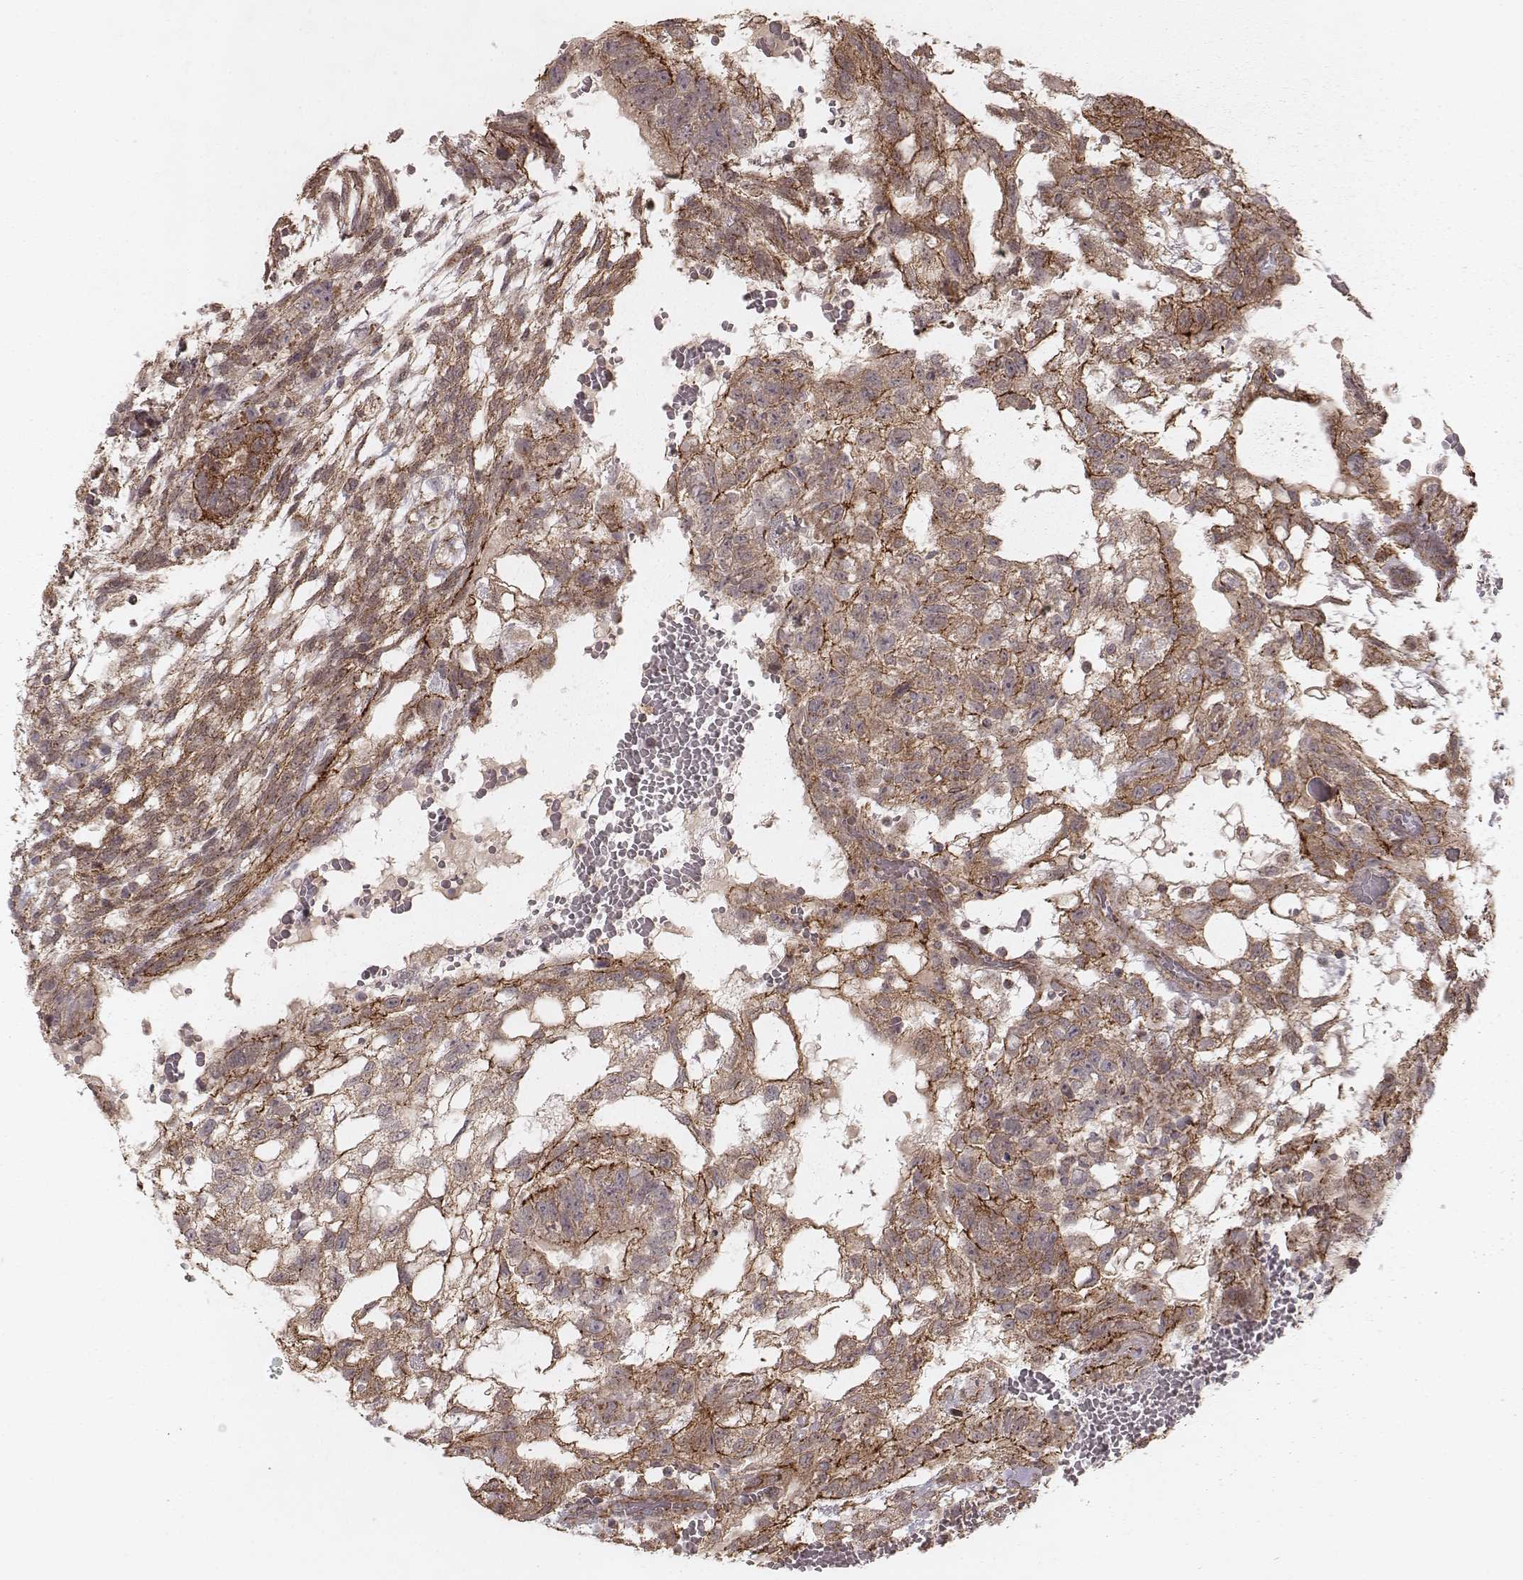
{"staining": {"intensity": "moderate", "quantity": ">75%", "location": "cytoplasmic/membranous"}, "tissue": "testis cancer", "cell_type": "Tumor cells", "image_type": "cancer", "snomed": [{"axis": "morphology", "description": "Carcinoma, Embryonal, NOS"}, {"axis": "topography", "description": "Testis"}], "caption": "Human embryonal carcinoma (testis) stained with a brown dye reveals moderate cytoplasmic/membranous positive positivity in approximately >75% of tumor cells.", "gene": "NDUFA7", "patient": {"sex": "male", "age": 32}}